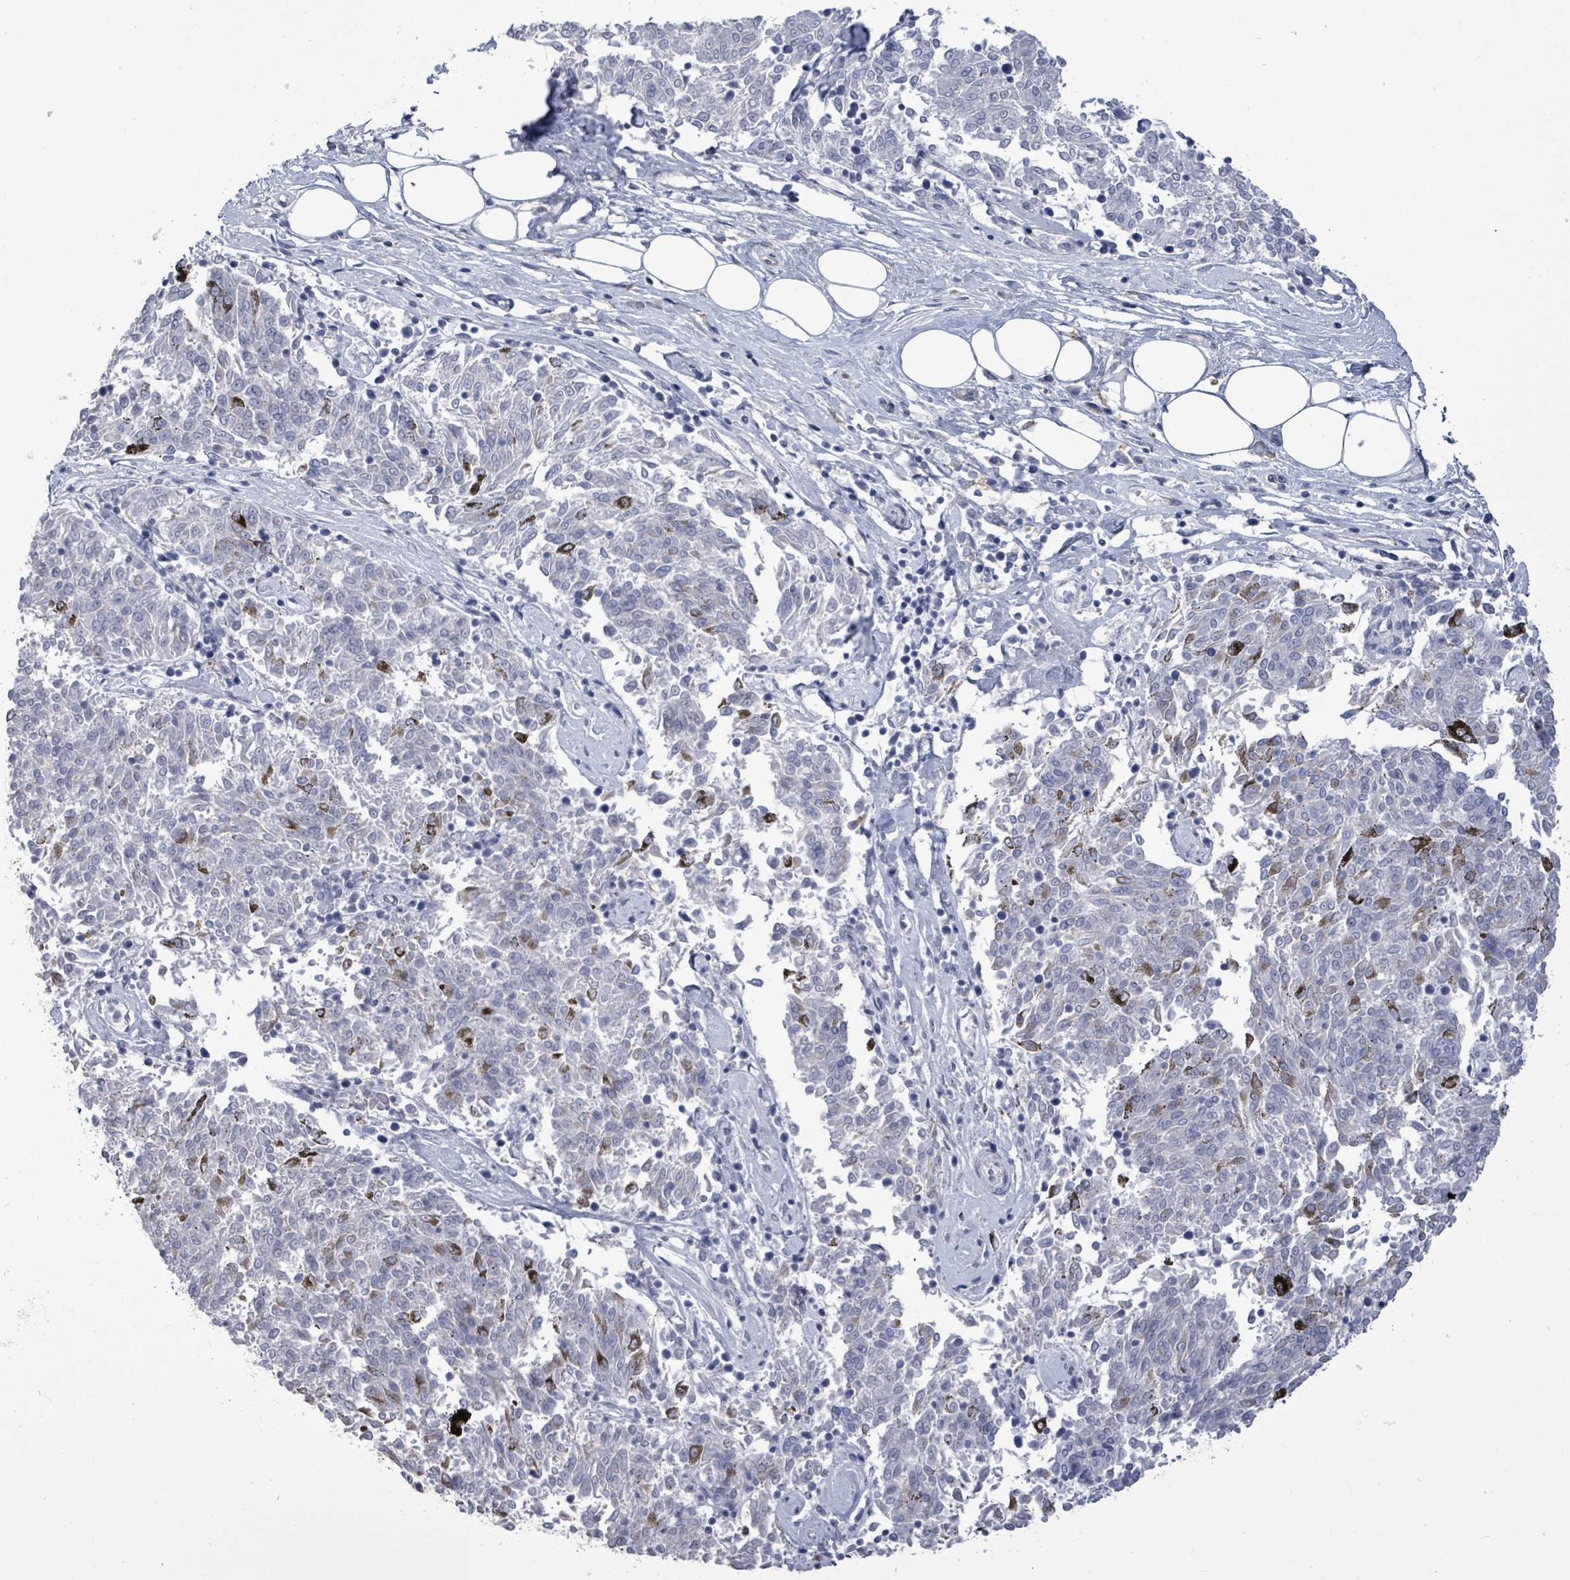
{"staining": {"intensity": "strong", "quantity": "<25%", "location": "cytoplasmic/membranous"}, "tissue": "melanoma", "cell_type": "Tumor cells", "image_type": "cancer", "snomed": [{"axis": "morphology", "description": "Malignant melanoma, NOS"}, {"axis": "topography", "description": "Skin"}], "caption": "Immunohistochemical staining of melanoma exhibits medium levels of strong cytoplasmic/membranous protein positivity in approximately <25% of tumor cells.", "gene": "CT45A5", "patient": {"sex": "female", "age": 72}}